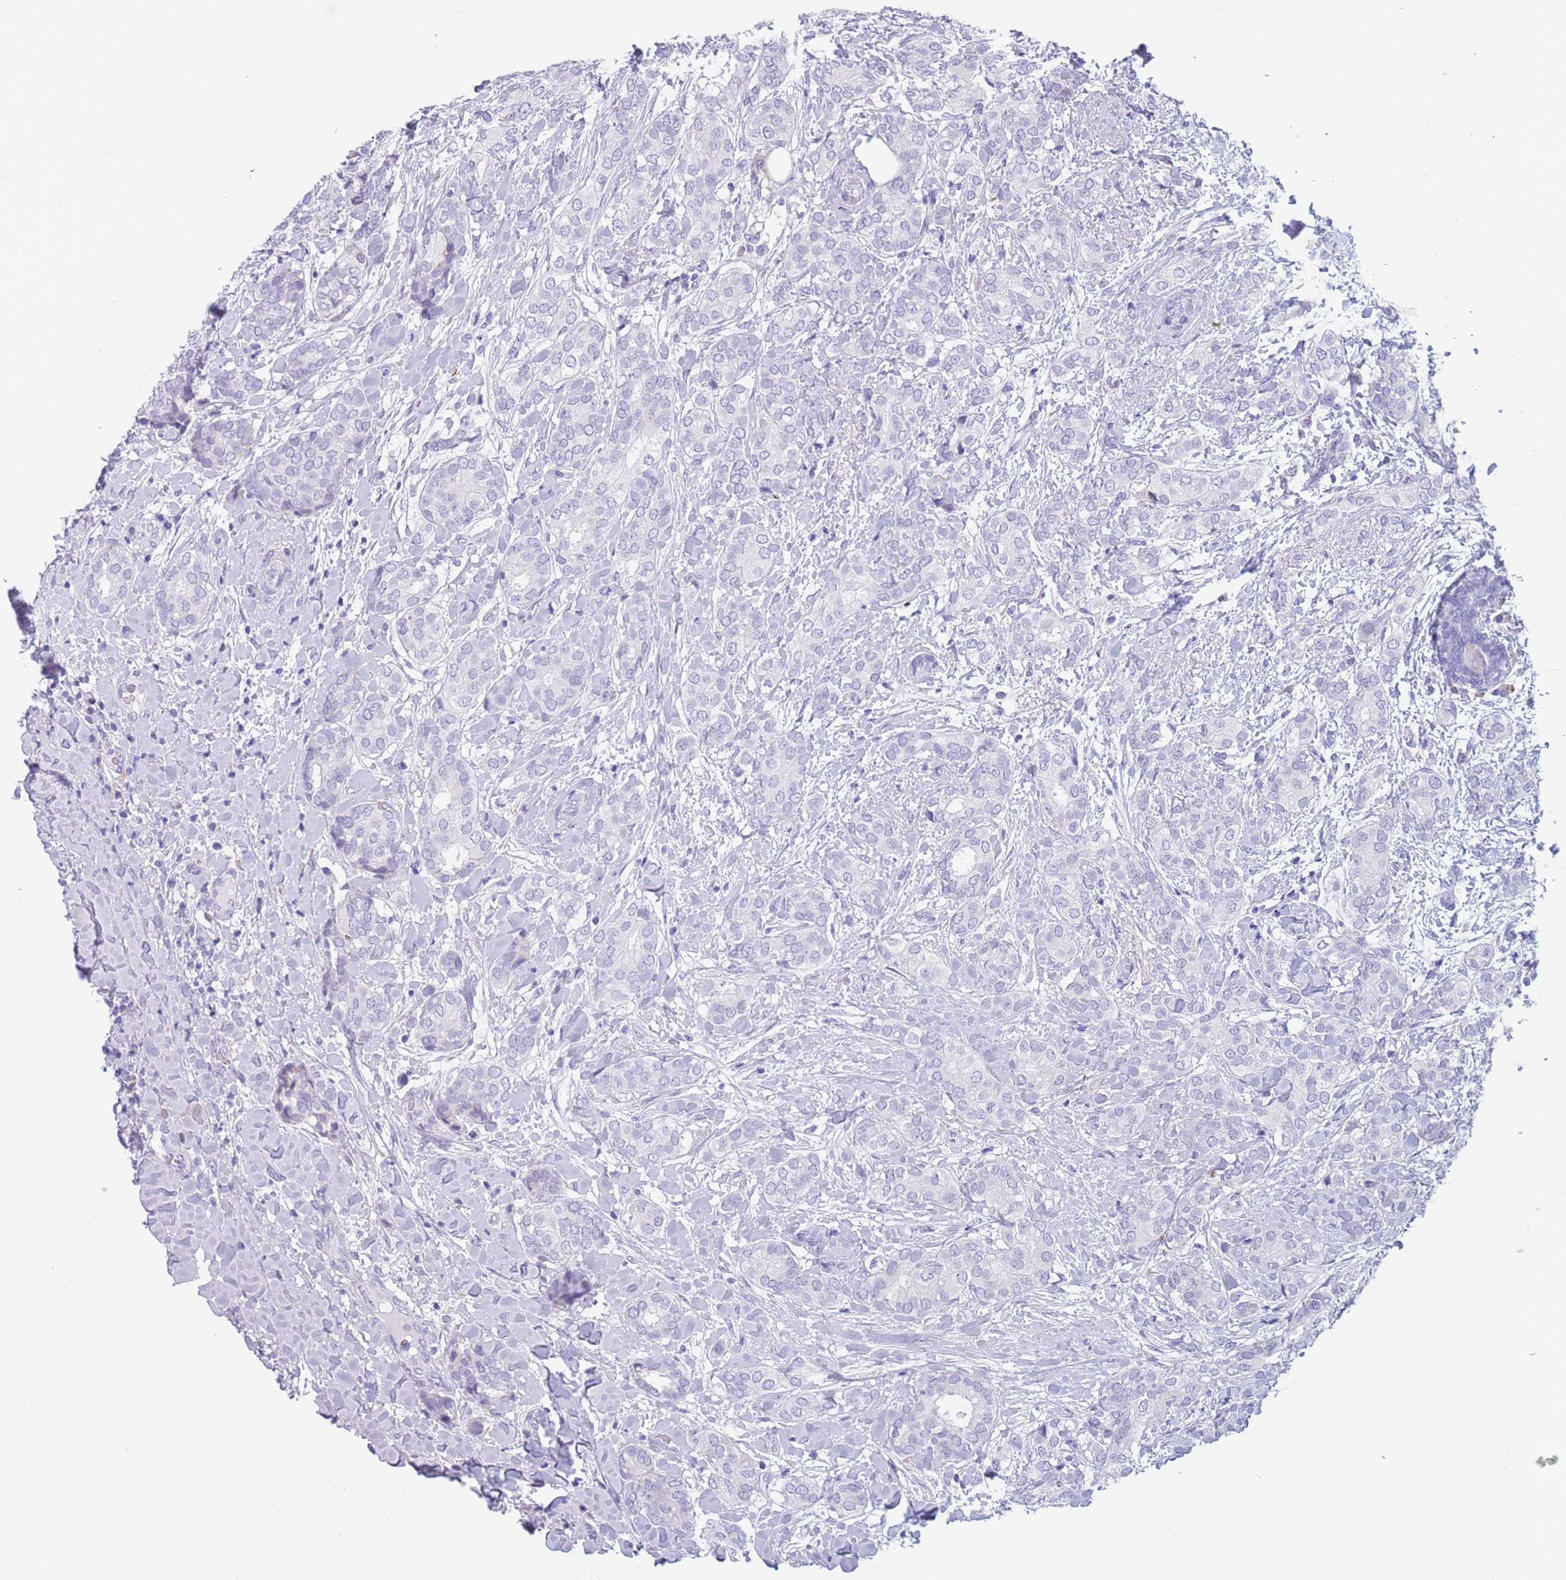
{"staining": {"intensity": "negative", "quantity": "none", "location": "none"}, "tissue": "breast cancer", "cell_type": "Tumor cells", "image_type": "cancer", "snomed": [{"axis": "morphology", "description": "Duct carcinoma"}, {"axis": "topography", "description": "Breast"}], "caption": "Tumor cells are negative for protein expression in human invasive ductal carcinoma (breast).", "gene": "COL27A1", "patient": {"sex": "female", "age": 73}}